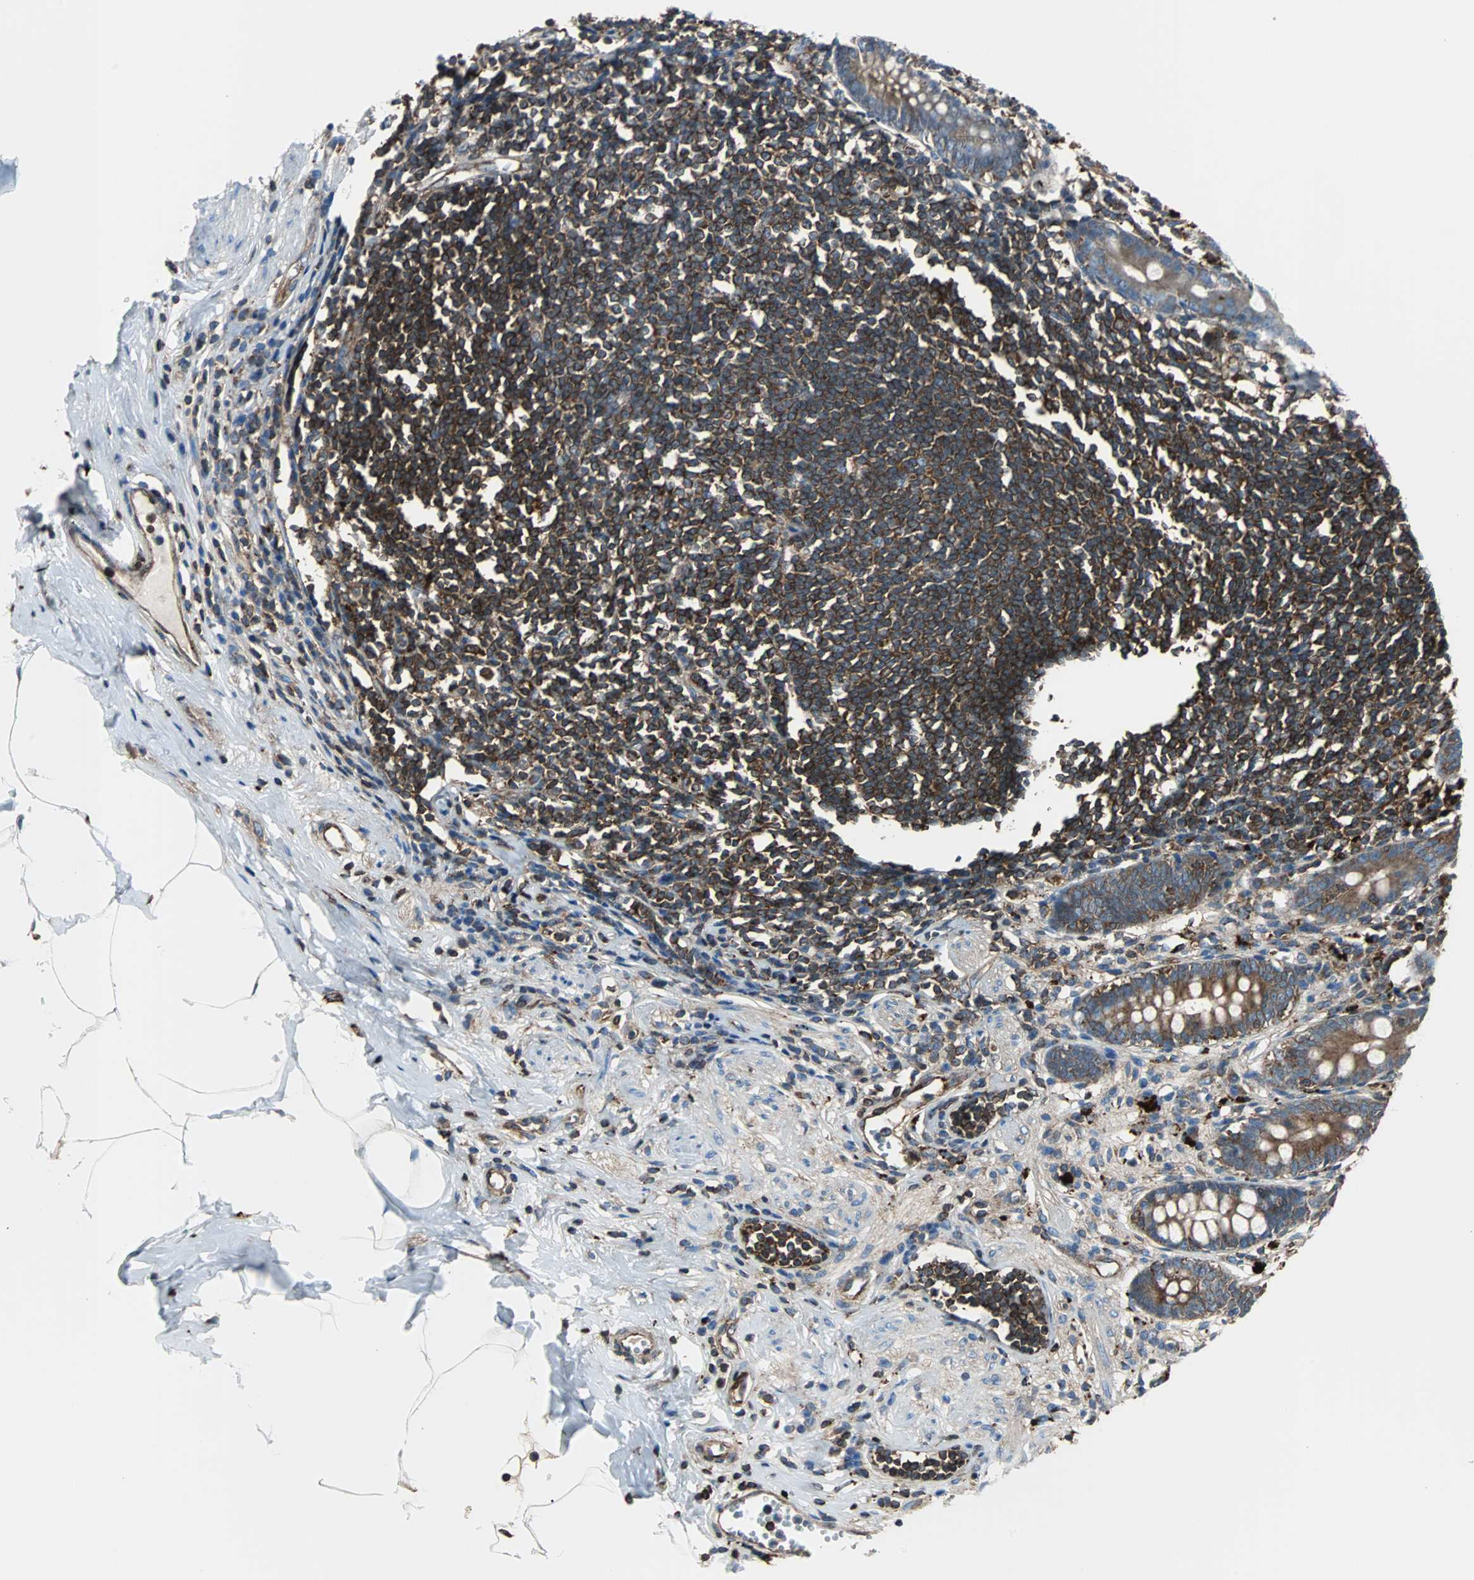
{"staining": {"intensity": "moderate", "quantity": ">75%", "location": "cytoplasmic/membranous"}, "tissue": "appendix", "cell_type": "Glandular cells", "image_type": "normal", "snomed": [{"axis": "morphology", "description": "Normal tissue, NOS"}, {"axis": "topography", "description": "Appendix"}], "caption": "The micrograph displays immunohistochemical staining of normal appendix. There is moderate cytoplasmic/membranous staining is seen in approximately >75% of glandular cells. The protein of interest is stained brown, and the nuclei are stained in blue (DAB IHC with brightfield microscopy, high magnification).", "gene": "RELA", "patient": {"sex": "female", "age": 50}}